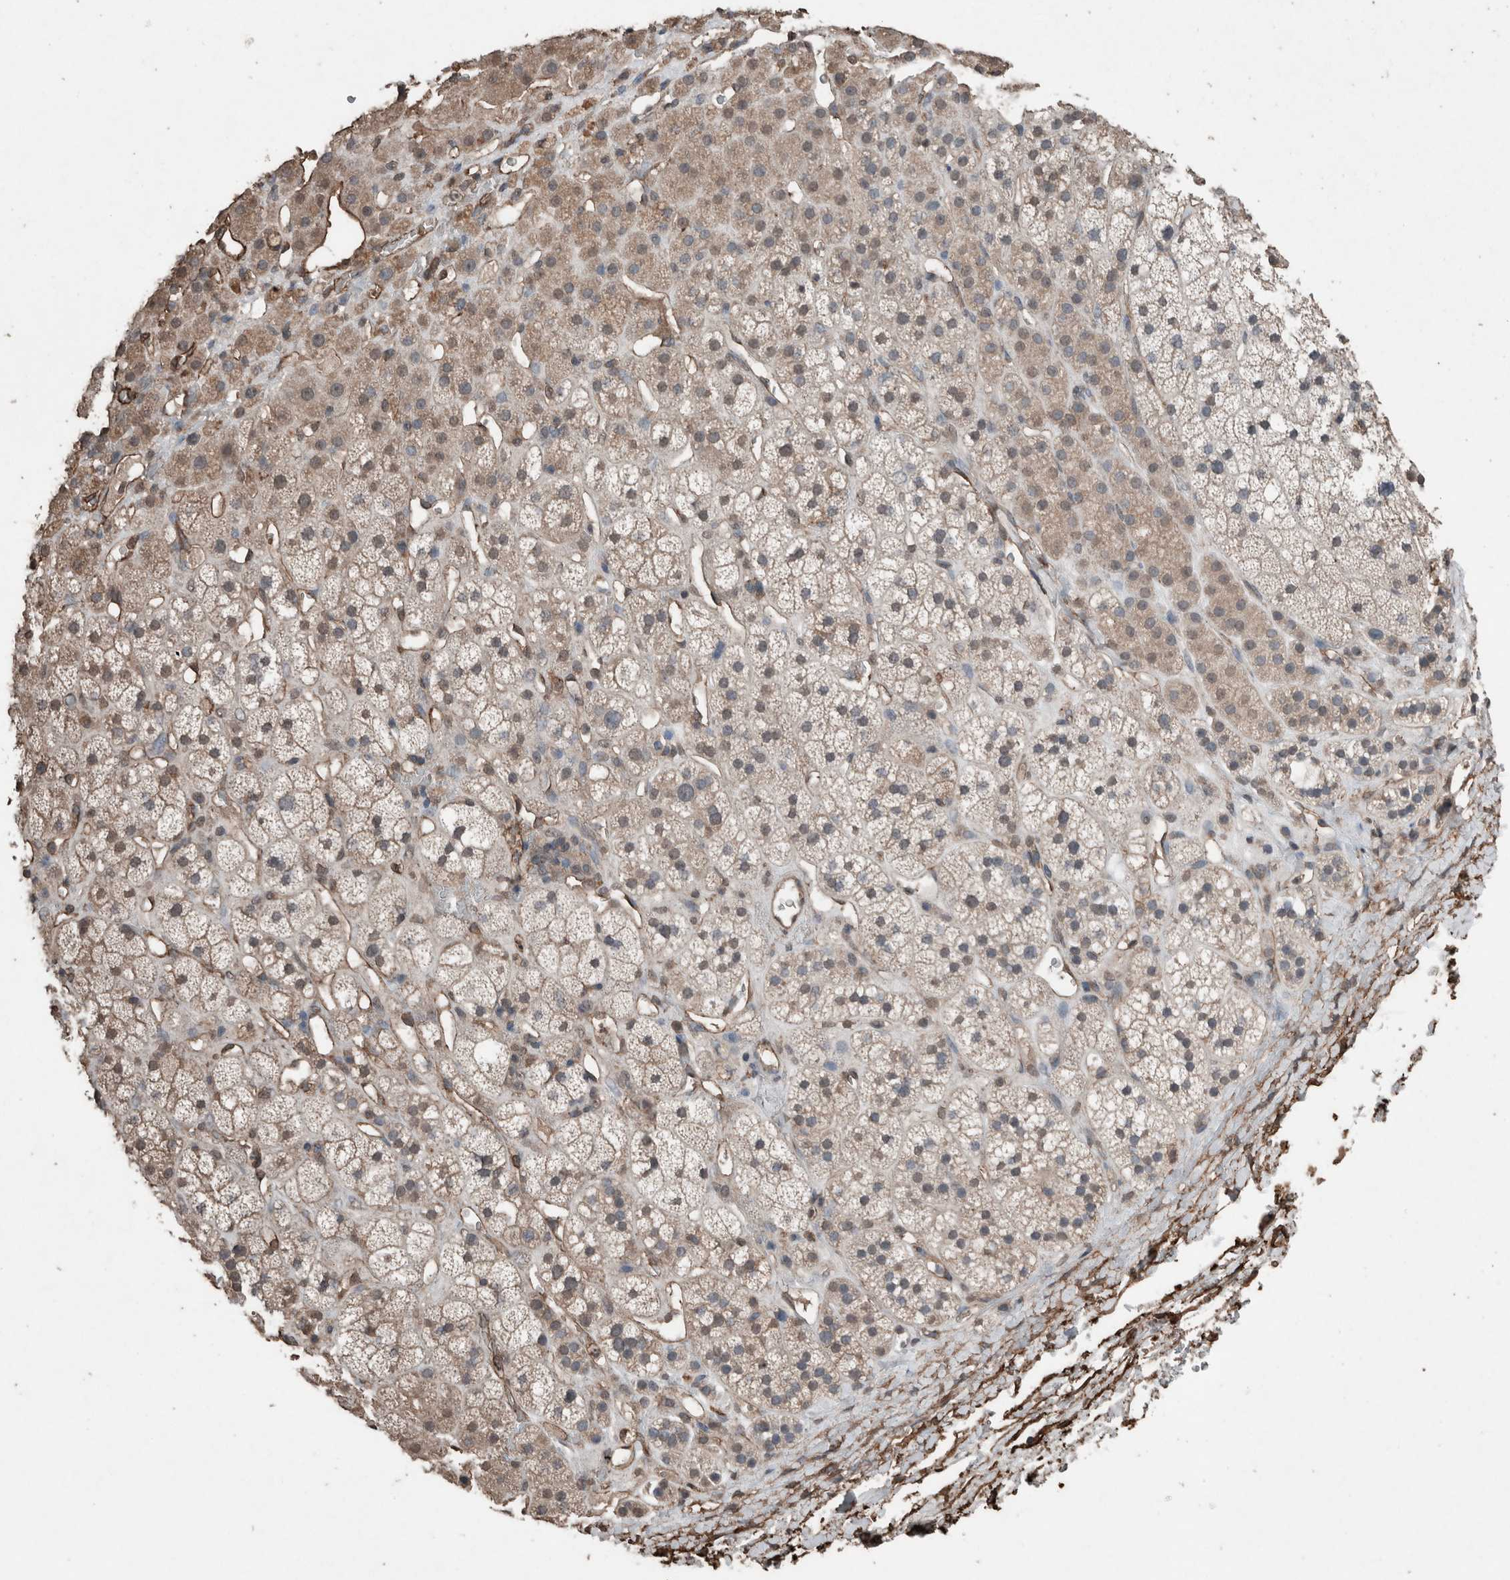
{"staining": {"intensity": "moderate", "quantity": "<25%", "location": "cytoplasmic/membranous"}, "tissue": "adrenal gland", "cell_type": "Glandular cells", "image_type": "normal", "snomed": [{"axis": "morphology", "description": "Normal tissue, NOS"}, {"axis": "topography", "description": "Adrenal gland"}], "caption": "A histopathology image of adrenal gland stained for a protein displays moderate cytoplasmic/membranous brown staining in glandular cells. The staining is performed using DAB (3,3'-diaminobenzidine) brown chromogen to label protein expression. The nuclei are counter-stained blue using hematoxylin.", "gene": "S100A10", "patient": {"sex": "male", "age": 56}}